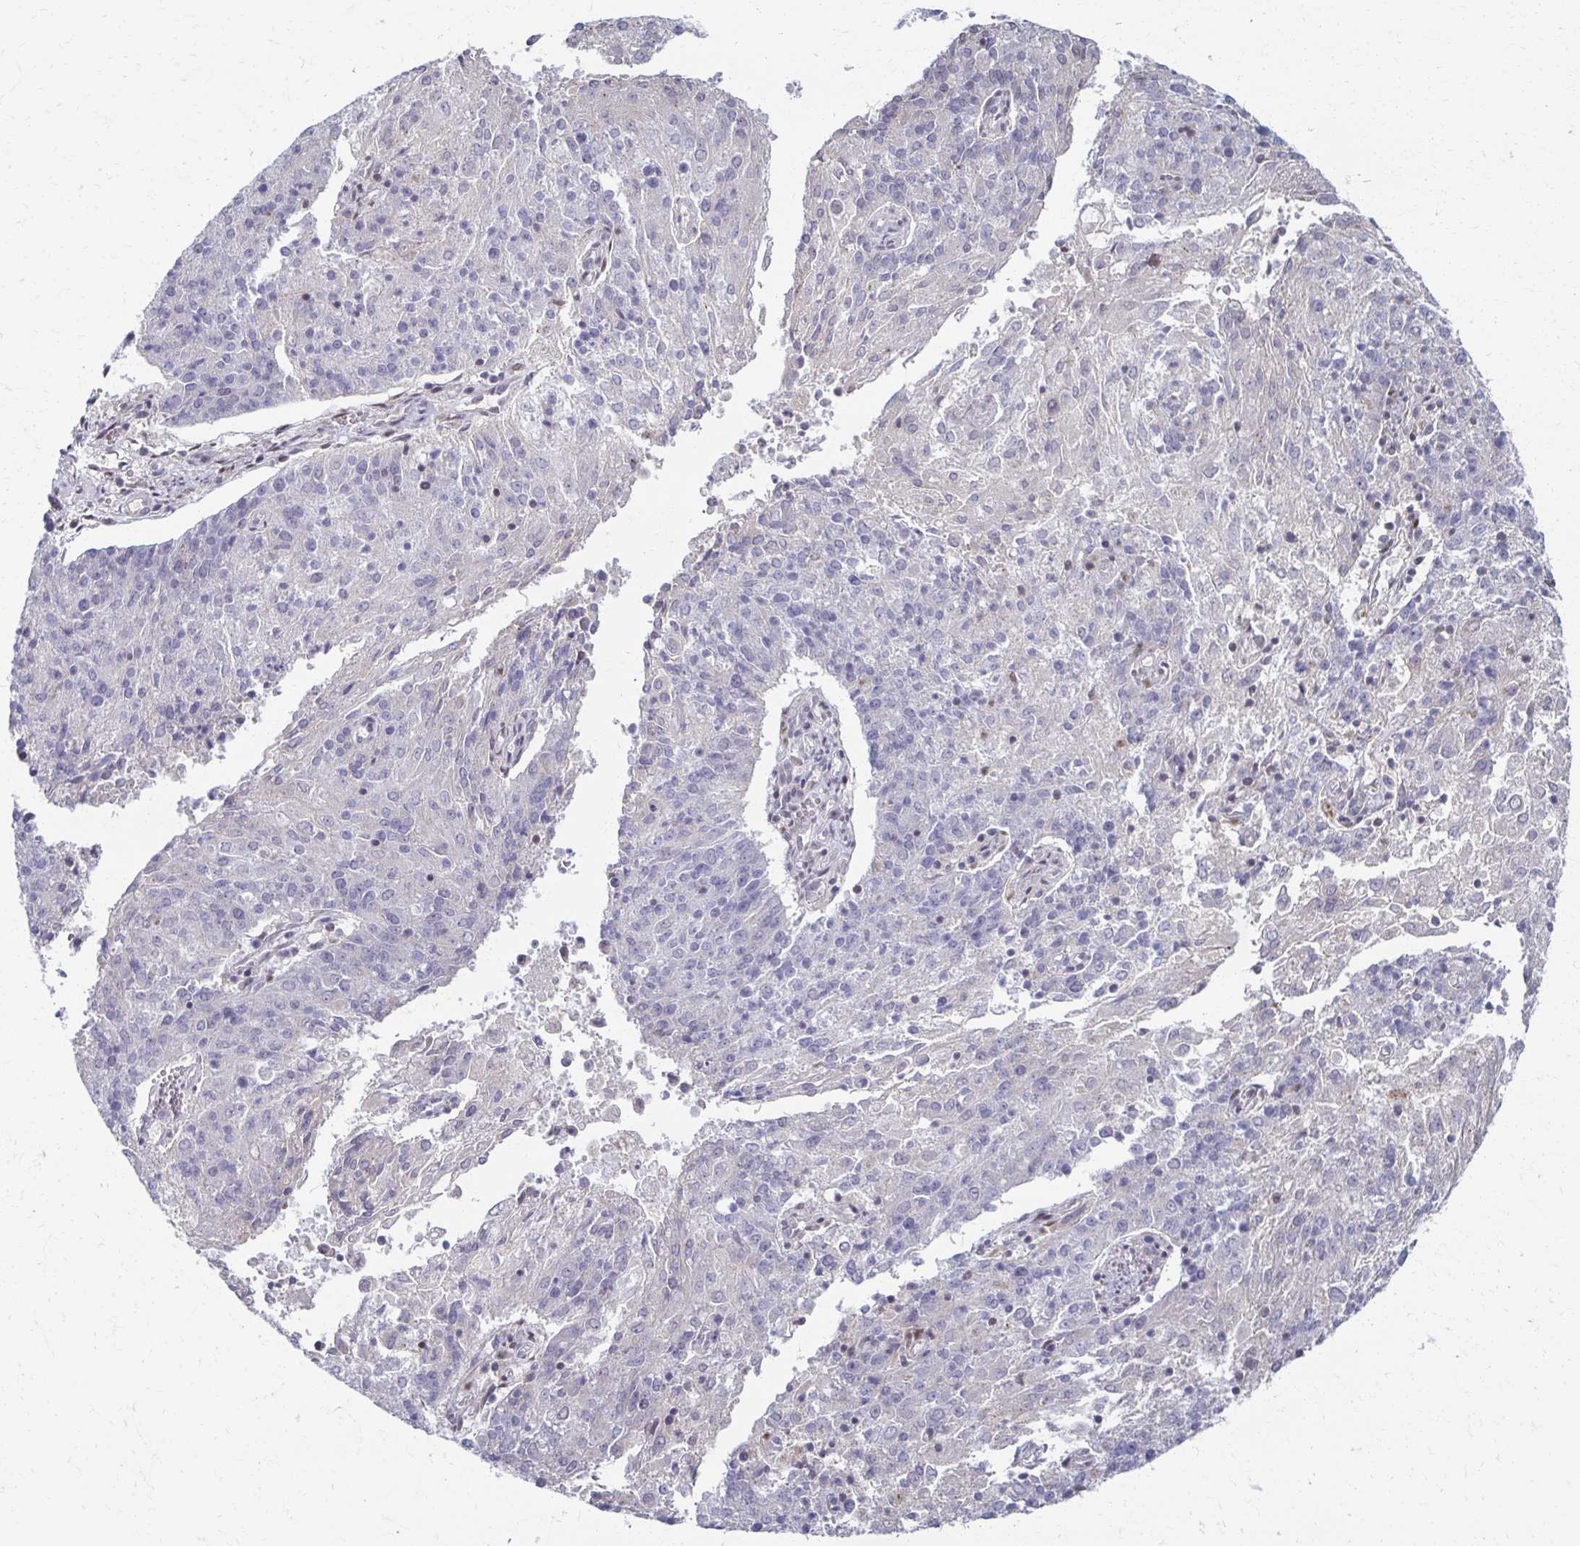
{"staining": {"intensity": "negative", "quantity": "none", "location": "none"}, "tissue": "endometrial cancer", "cell_type": "Tumor cells", "image_type": "cancer", "snomed": [{"axis": "morphology", "description": "Adenocarcinoma, NOS"}, {"axis": "topography", "description": "Endometrium"}], "caption": "Photomicrograph shows no significant protein expression in tumor cells of endometrial adenocarcinoma. Nuclei are stained in blue.", "gene": "IRF7", "patient": {"sex": "female", "age": 82}}